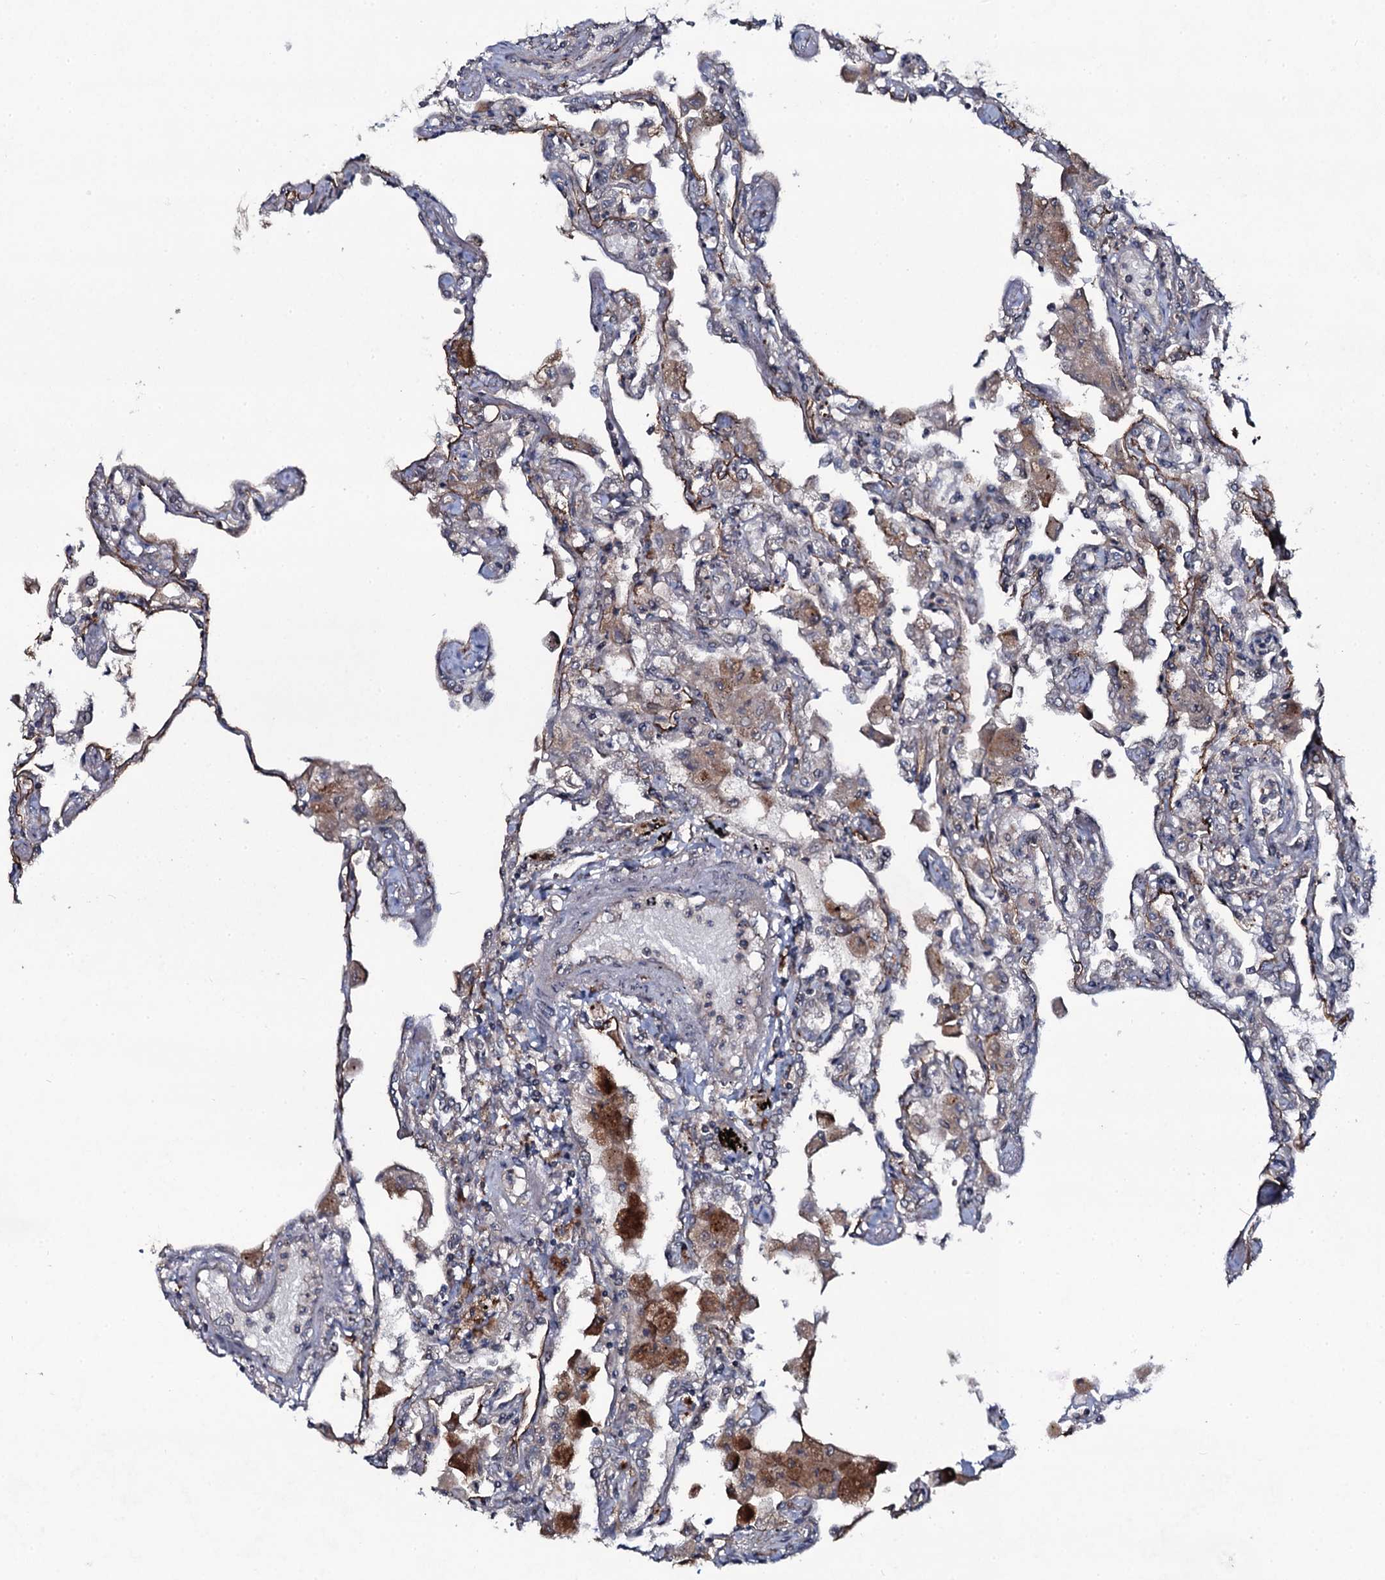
{"staining": {"intensity": "negative", "quantity": "none", "location": "none"}, "tissue": "lung", "cell_type": "Alveolar cells", "image_type": "normal", "snomed": [{"axis": "morphology", "description": "Normal tissue, NOS"}, {"axis": "topography", "description": "Bronchus"}, {"axis": "topography", "description": "Lung"}], "caption": "Protein analysis of benign lung displays no significant staining in alveolar cells. (DAB (3,3'-diaminobenzidine) immunohistochemistry visualized using brightfield microscopy, high magnification).", "gene": "SNAP23", "patient": {"sex": "female", "age": 49}}